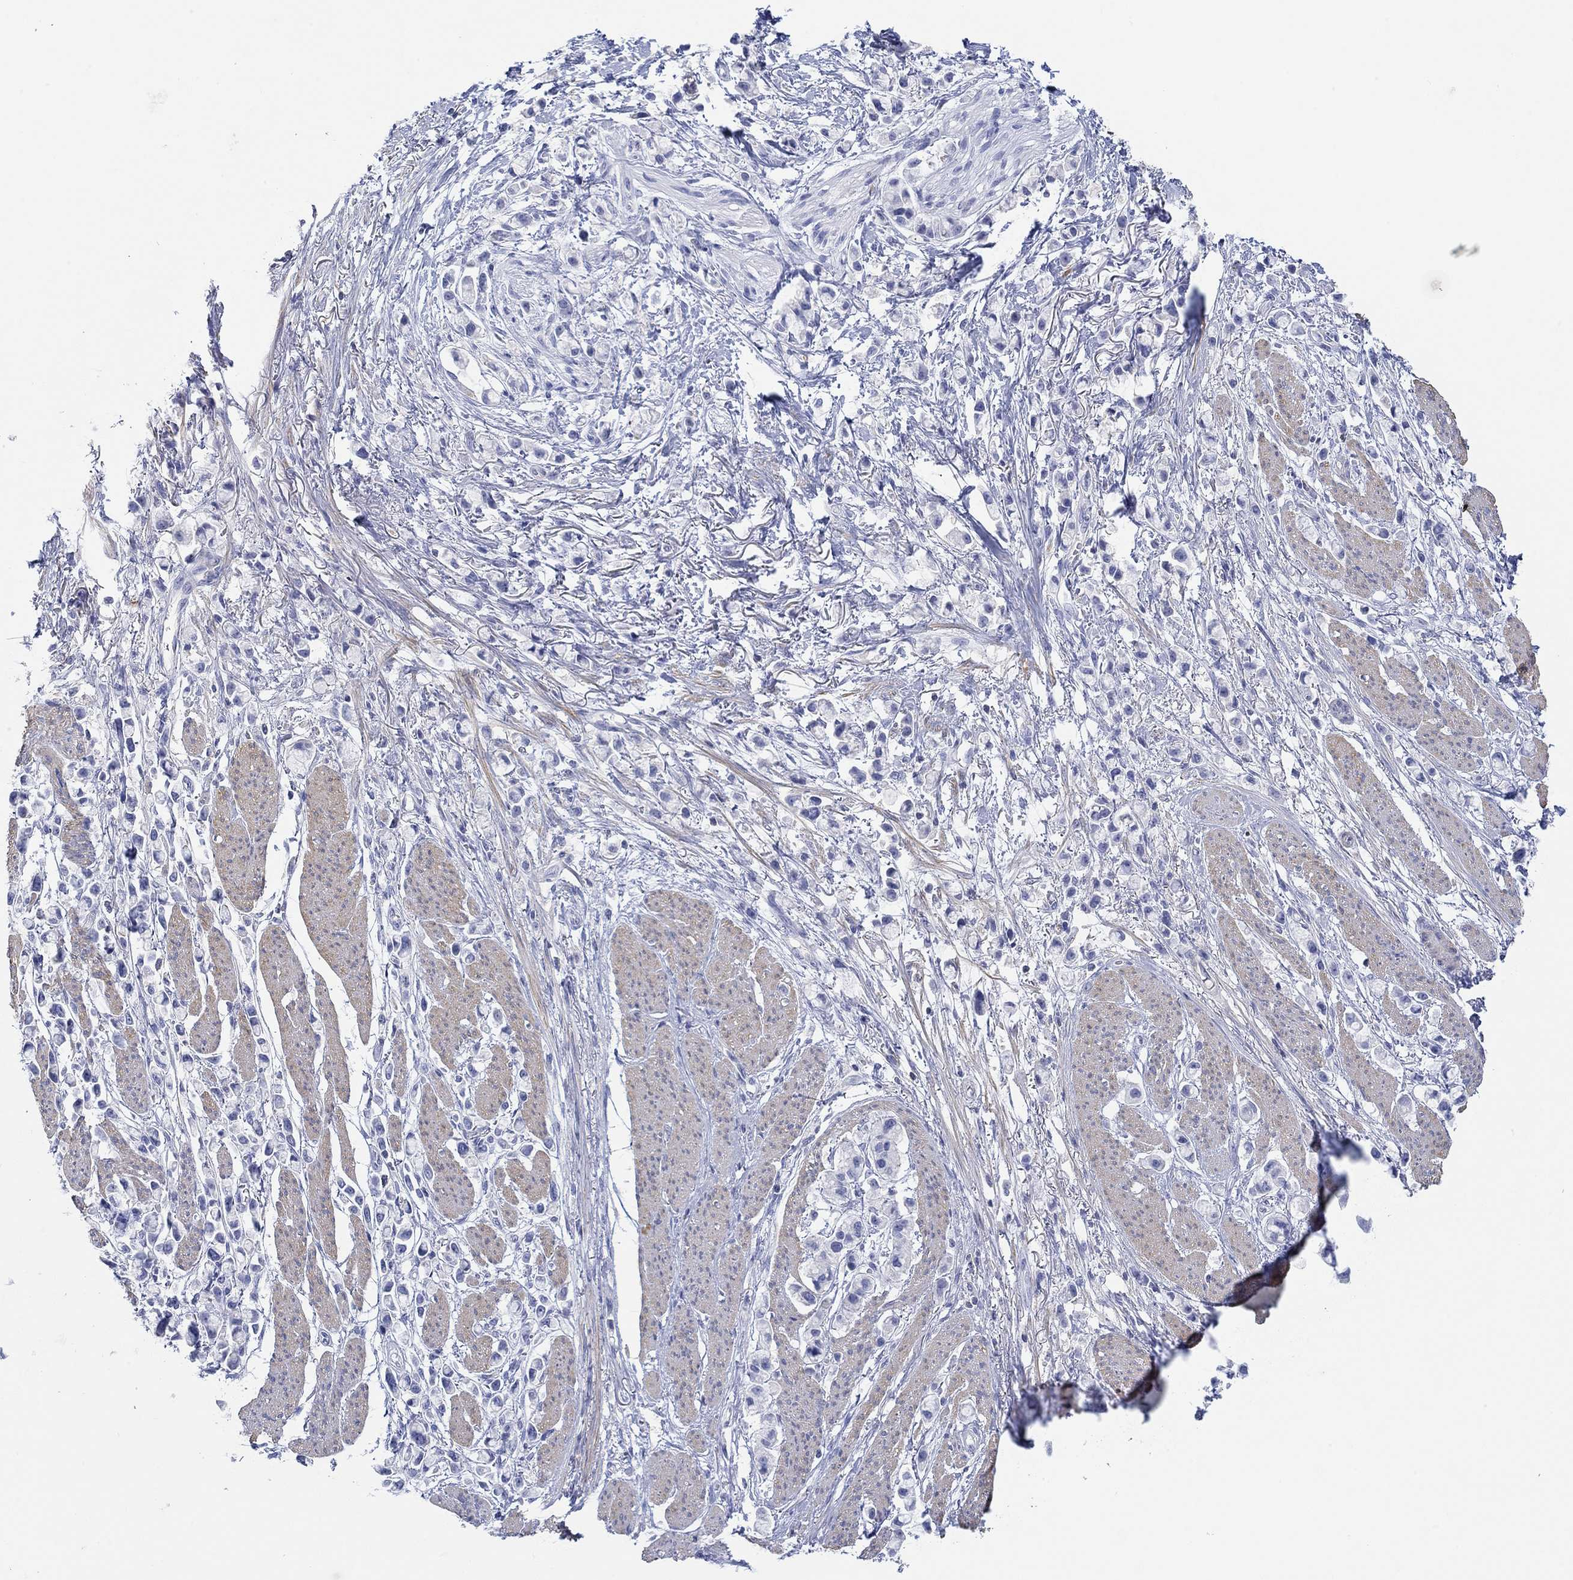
{"staining": {"intensity": "negative", "quantity": "none", "location": "none"}, "tissue": "stomach cancer", "cell_type": "Tumor cells", "image_type": "cancer", "snomed": [{"axis": "morphology", "description": "Adenocarcinoma, NOS"}, {"axis": "topography", "description": "Stomach"}], "caption": "Immunohistochemistry histopathology image of neoplastic tissue: stomach adenocarcinoma stained with DAB shows no significant protein expression in tumor cells. The staining is performed using DAB brown chromogen with nuclei counter-stained in using hematoxylin.", "gene": "PPIL6", "patient": {"sex": "female", "age": 81}}